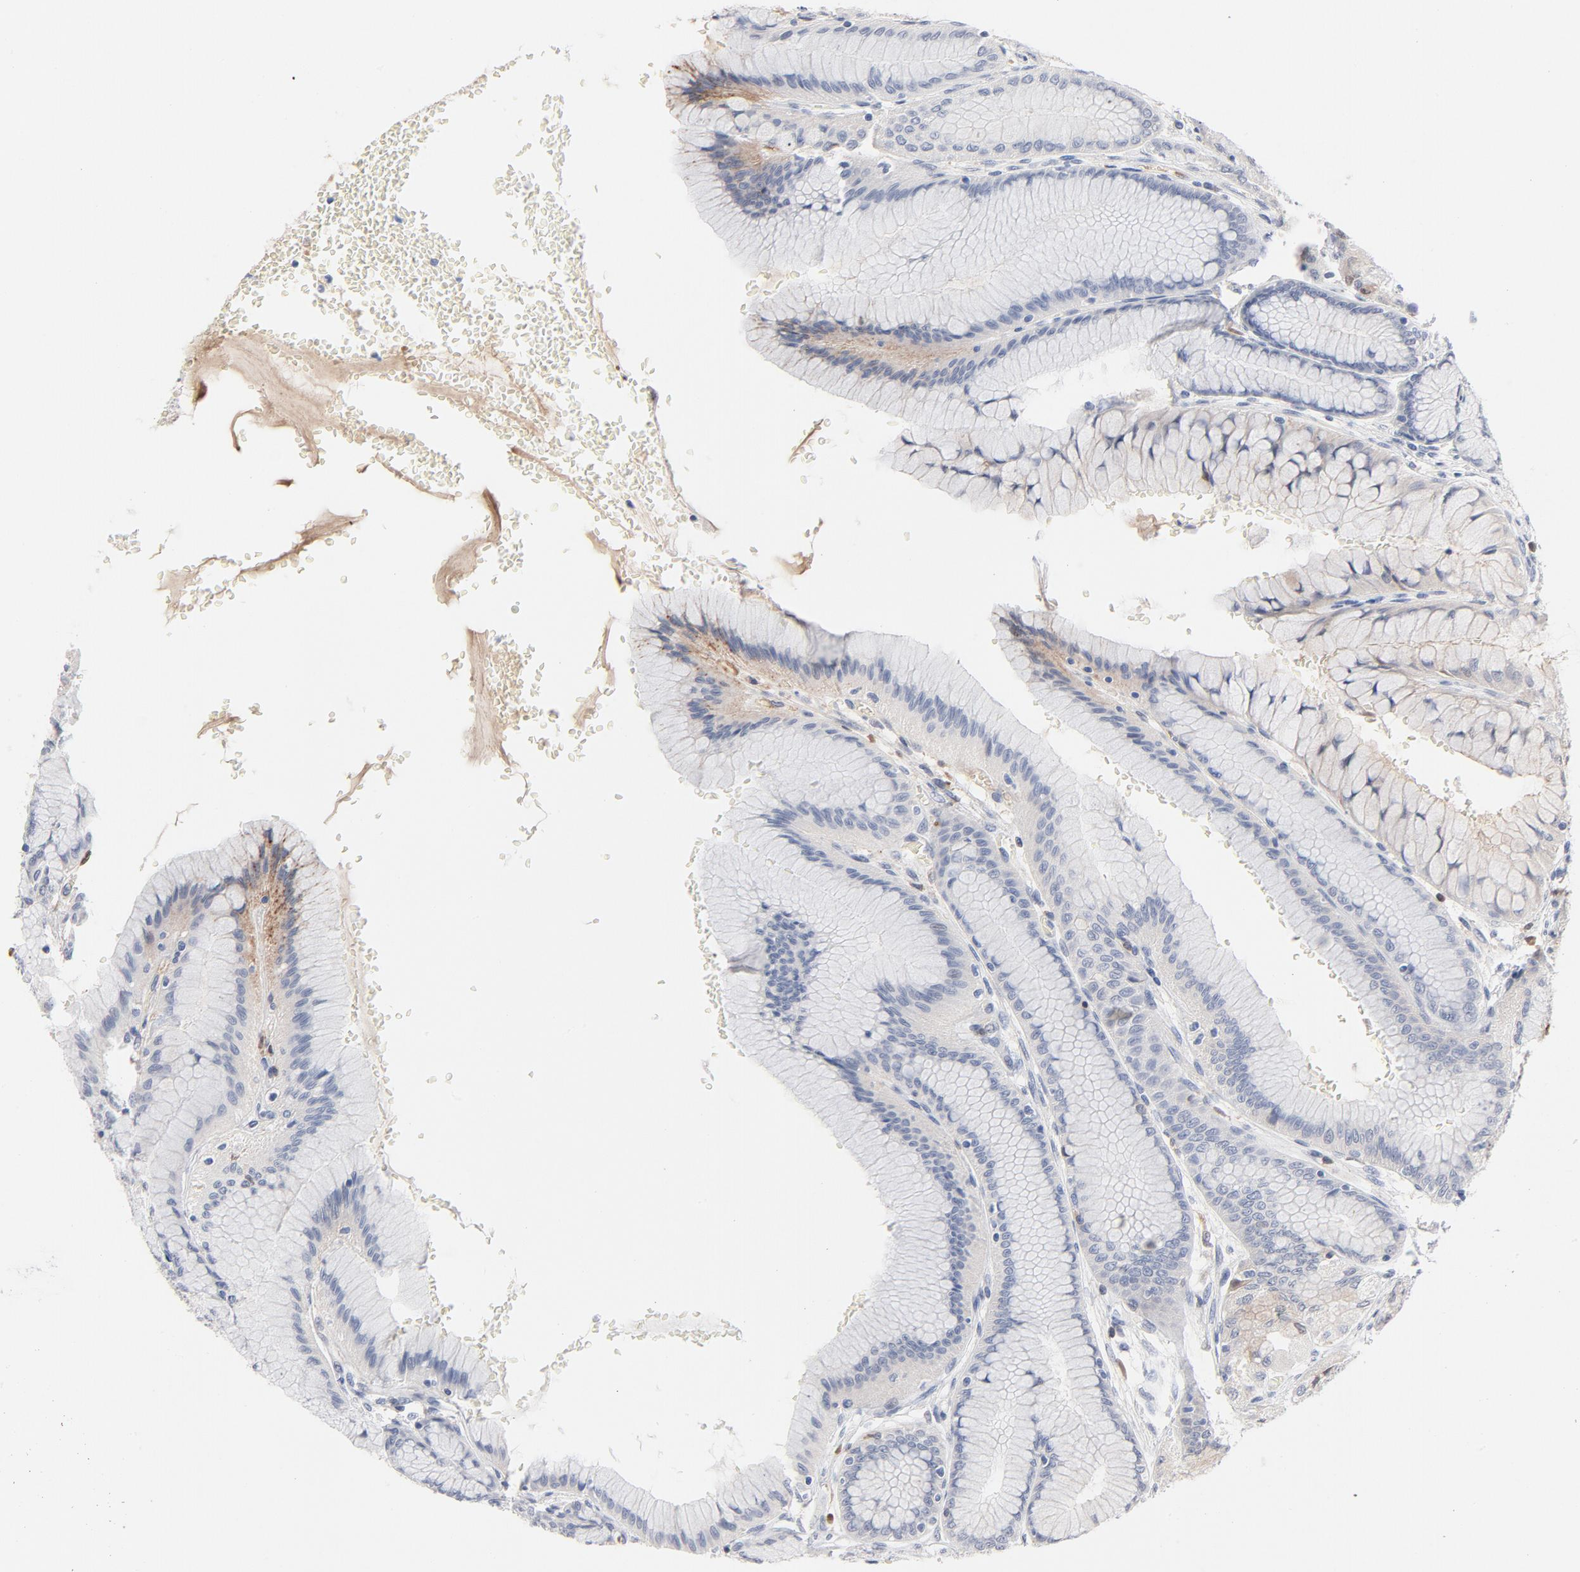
{"staining": {"intensity": "moderate", "quantity": "<25%", "location": "cytoplasmic/membranous"}, "tissue": "stomach", "cell_type": "Glandular cells", "image_type": "normal", "snomed": [{"axis": "morphology", "description": "Normal tissue, NOS"}, {"axis": "morphology", "description": "Adenocarcinoma, NOS"}, {"axis": "topography", "description": "Stomach"}, {"axis": "topography", "description": "Stomach, lower"}], "caption": "High-power microscopy captured an immunohistochemistry (IHC) histopathology image of normal stomach, revealing moderate cytoplasmic/membranous staining in about <25% of glandular cells. (Brightfield microscopy of DAB IHC at high magnification).", "gene": "SERPINA4", "patient": {"sex": "female", "age": 65}}